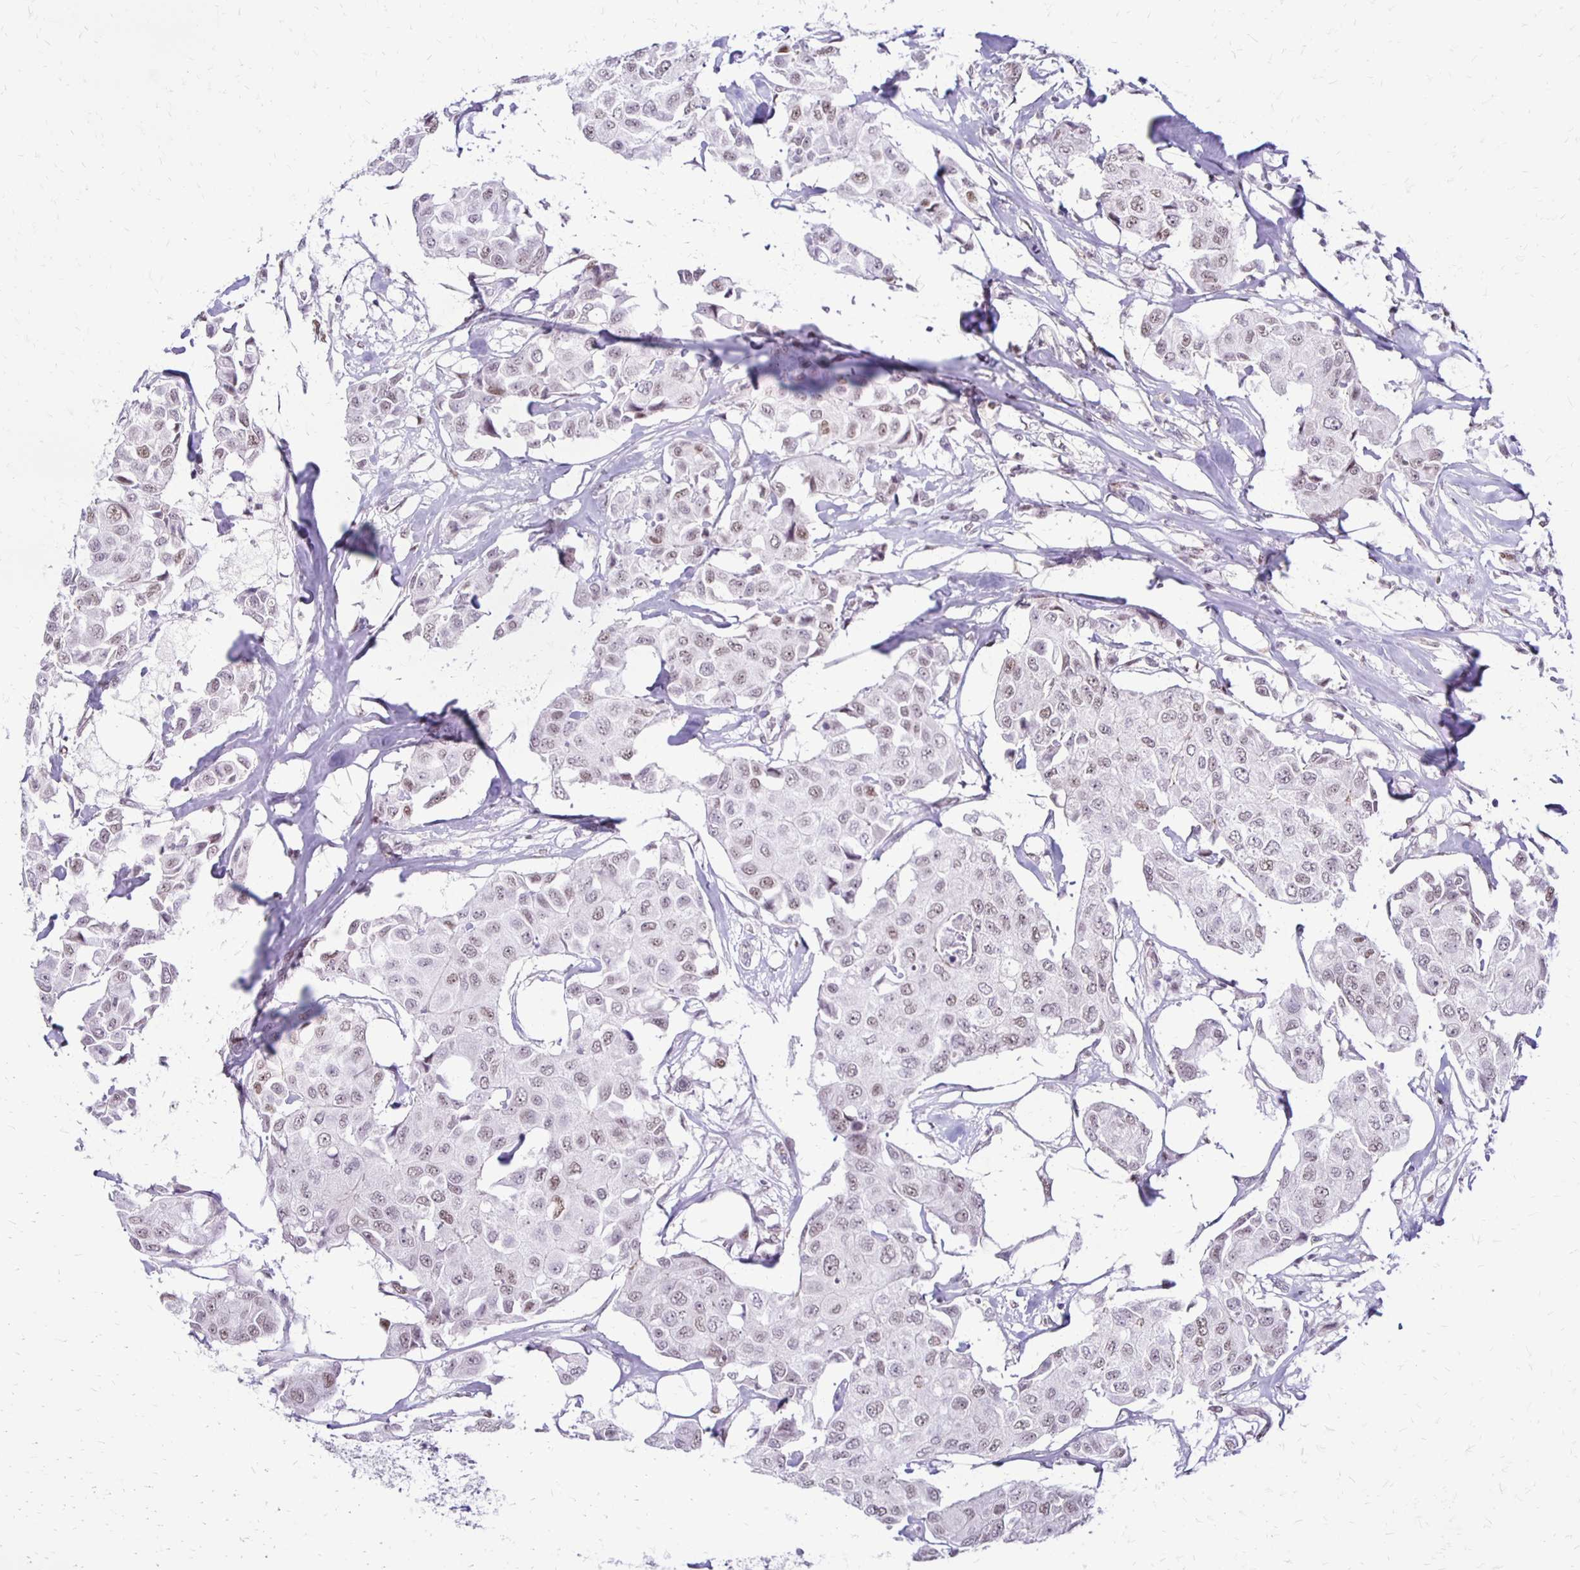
{"staining": {"intensity": "weak", "quantity": ">75%", "location": "nuclear"}, "tissue": "breast cancer", "cell_type": "Tumor cells", "image_type": "cancer", "snomed": [{"axis": "morphology", "description": "Duct carcinoma"}, {"axis": "topography", "description": "Breast"}, {"axis": "topography", "description": "Lymph node"}], "caption": "Infiltrating ductal carcinoma (breast) stained with DAB (3,3'-diaminobenzidine) IHC reveals low levels of weak nuclear expression in approximately >75% of tumor cells. Using DAB (brown) and hematoxylin (blue) stains, captured at high magnification using brightfield microscopy.", "gene": "DDB2", "patient": {"sex": "female", "age": 80}}